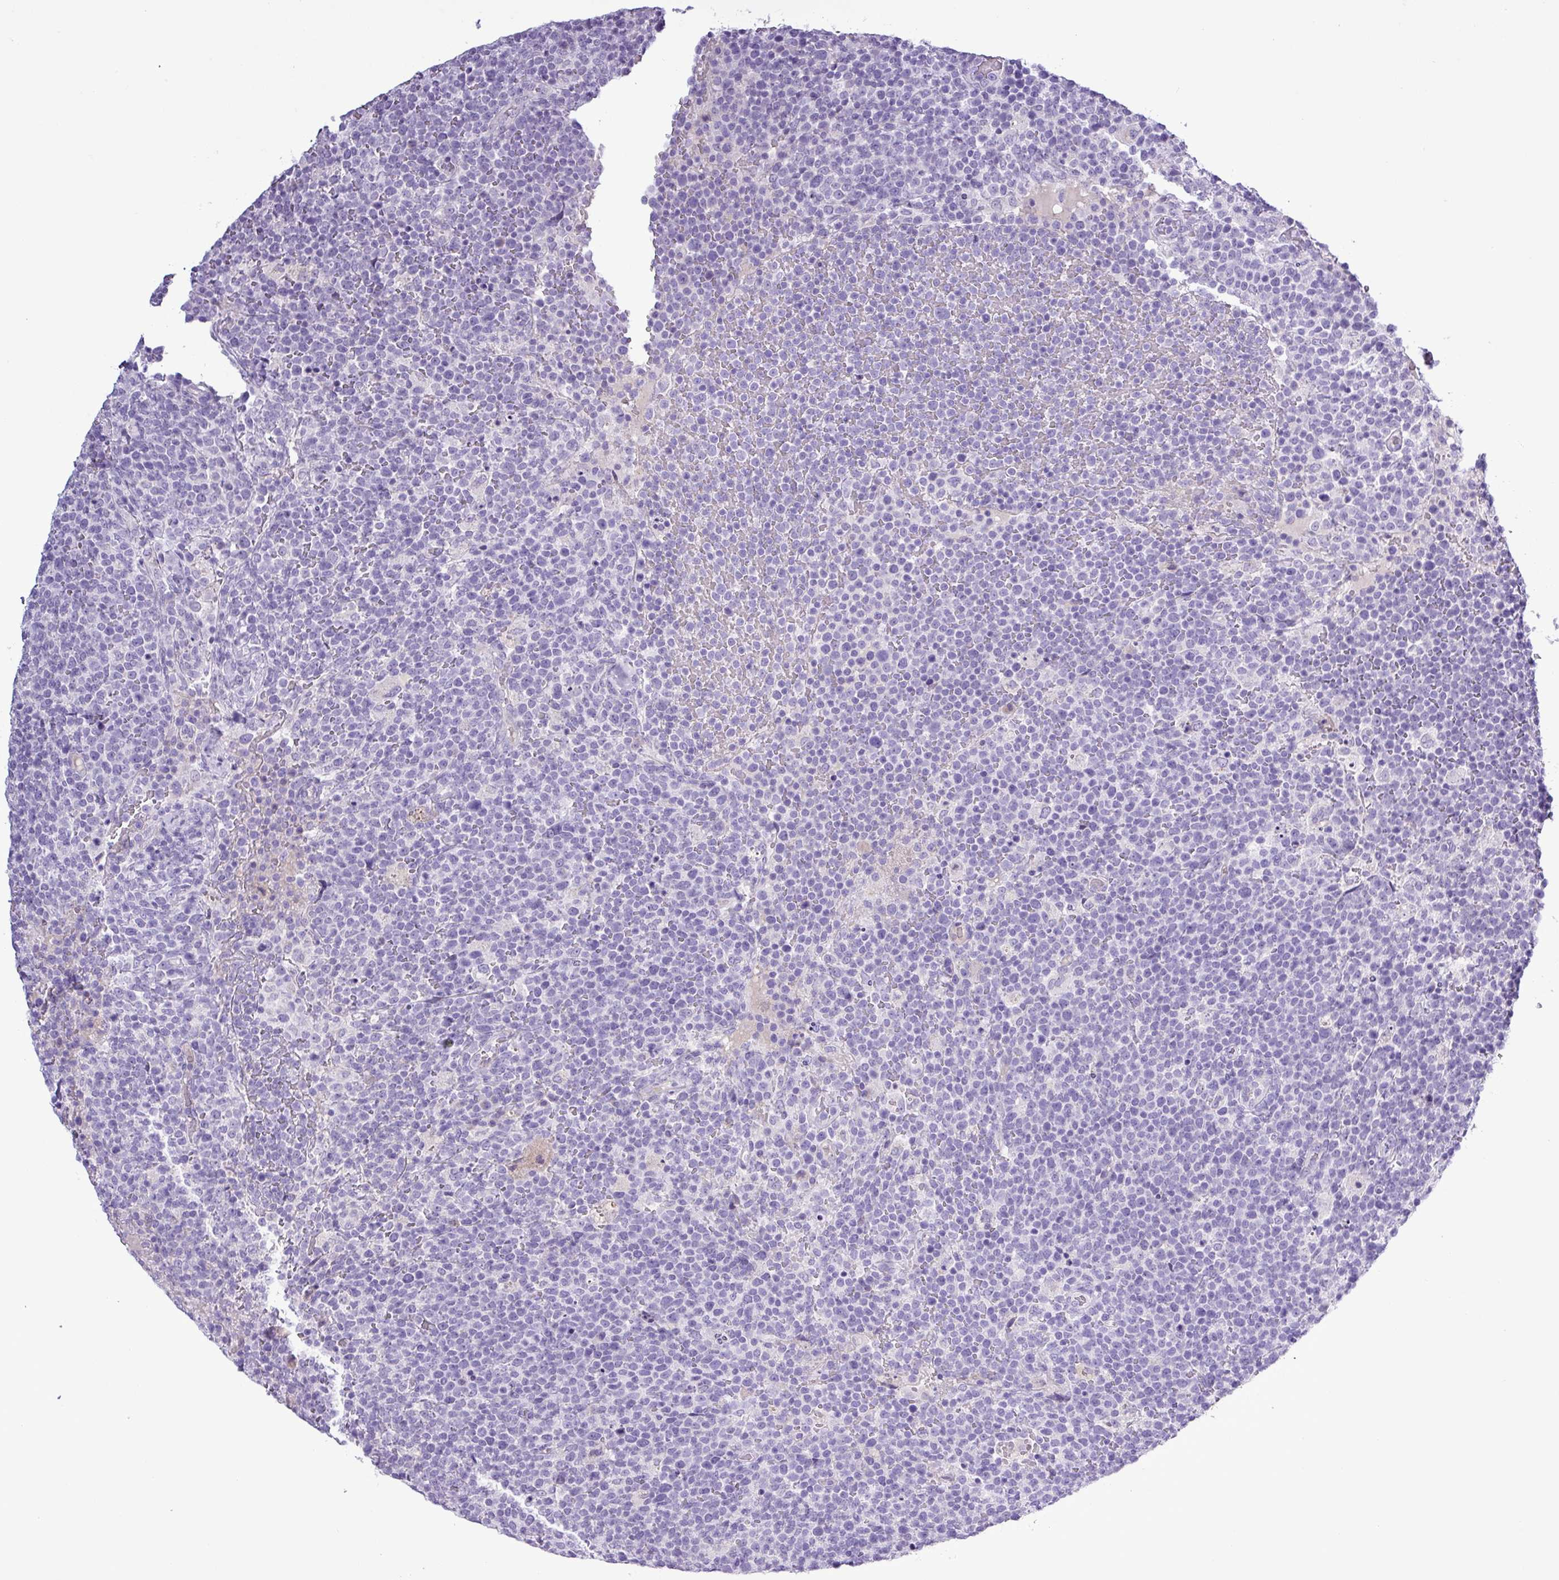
{"staining": {"intensity": "negative", "quantity": "none", "location": "none"}, "tissue": "lymphoma", "cell_type": "Tumor cells", "image_type": "cancer", "snomed": [{"axis": "morphology", "description": "Malignant lymphoma, non-Hodgkin's type, High grade"}, {"axis": "topography", "description": "Lymph node"}], "caption": "A micrograph of lymphoma stained for a protein reveals no brown staining in tumor cells.", "gene": "ALDH3A1", "patient": {"sex": "male", "age": 61}}